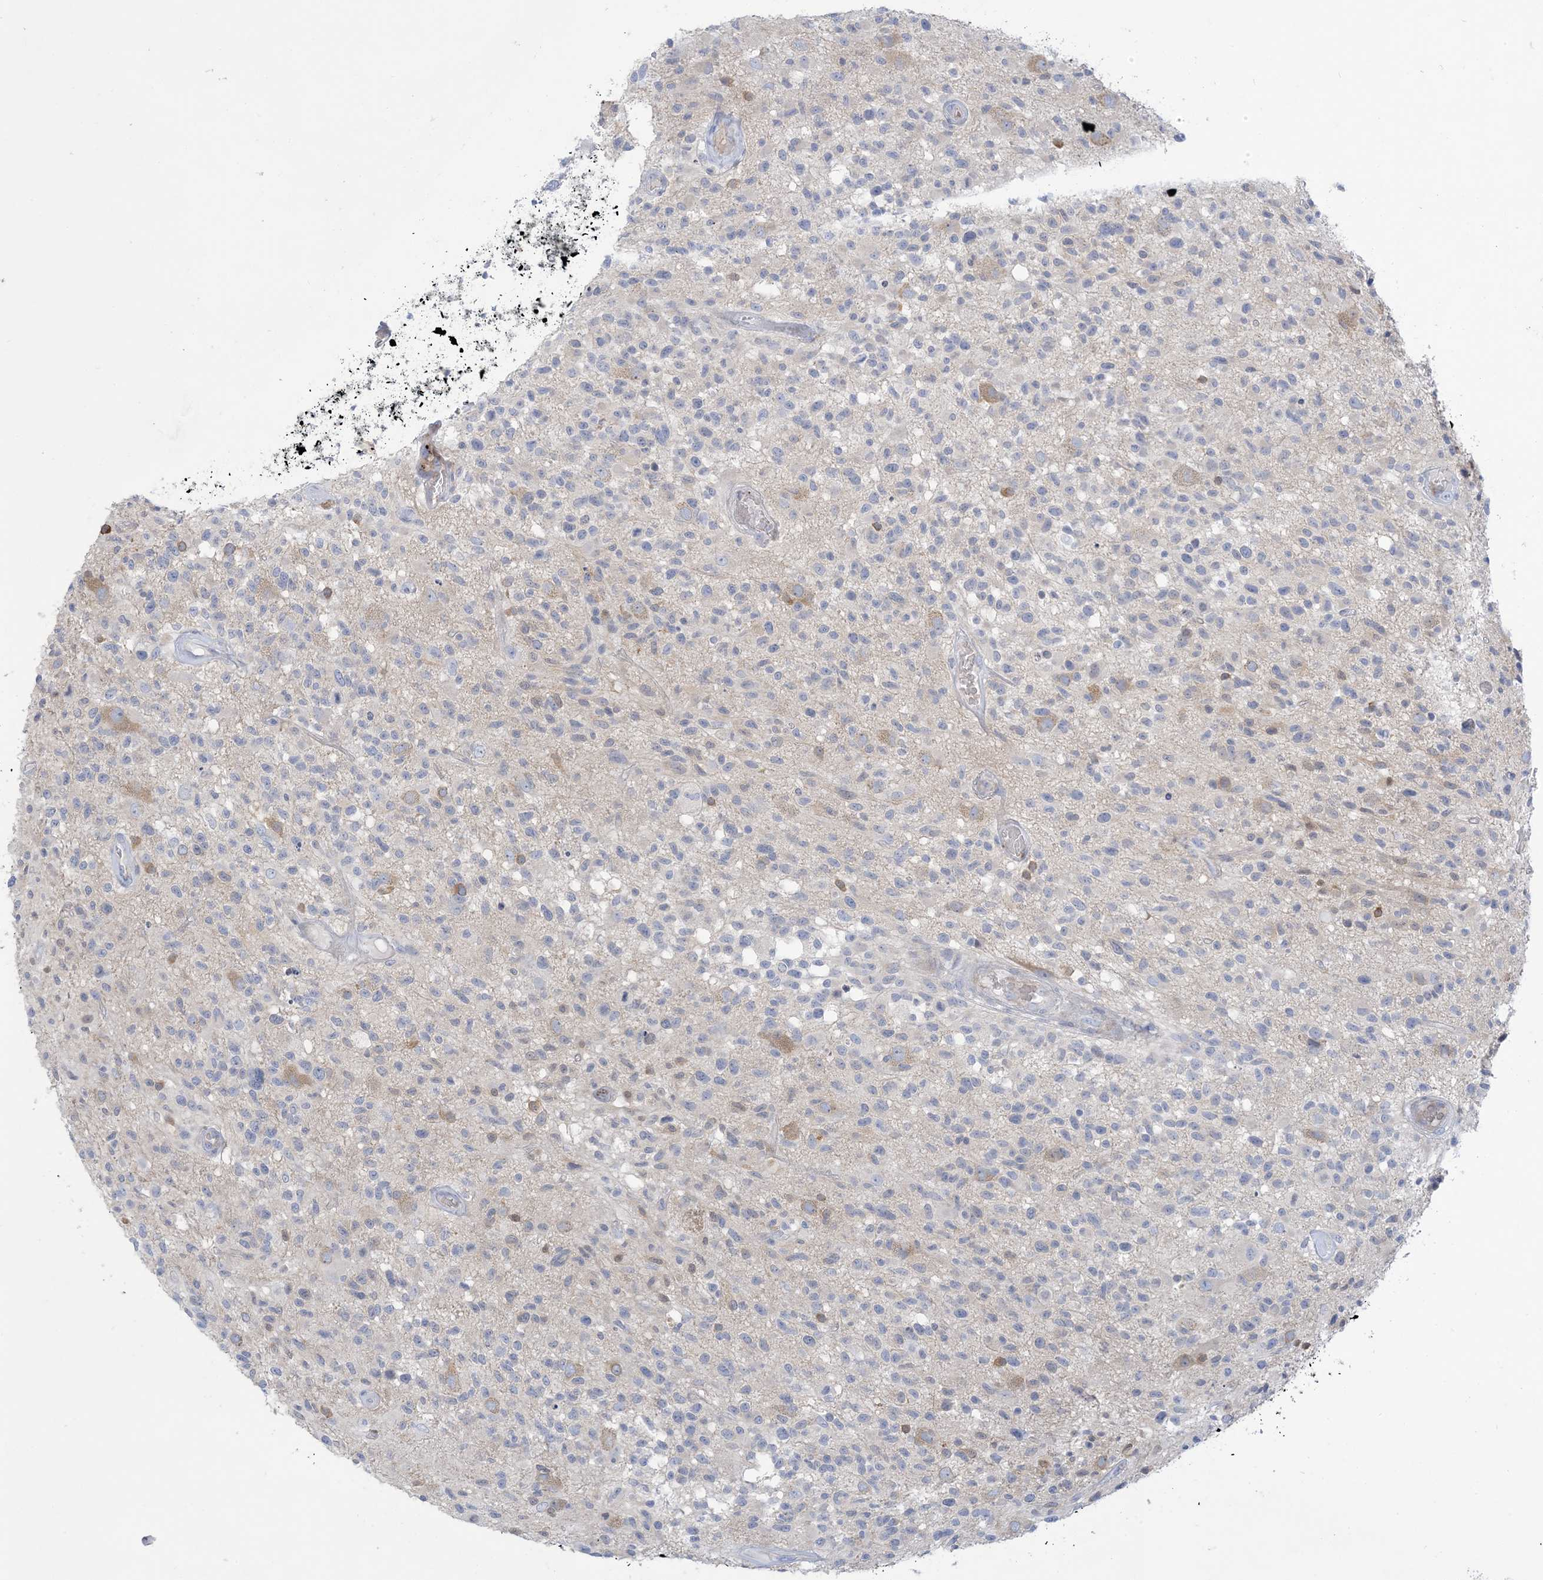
{"staining": {"intensity": "negative", "quantity": "none", "location": "none"}, "tissue": "glioma", "cell_type": "Tumor cells", "image_type": "cancer", "snomed": [{"axis": "morphology", "description": "Glioma, malignant, High grade"}, {"axis": "morphology", "description": "Glioblastoma, NOS"}, {"axis": "topography", "description": "Brain"}], "caption": "This micrograph is of malignant high-grade glioma stained with immunohistochemistry (IHC) to label a protein in brown with the nuclei are counter-stained blue. There is no staining in tumor cells.", "gene": "XIRP2", "patient": {"sex": "male", "age": 60}}